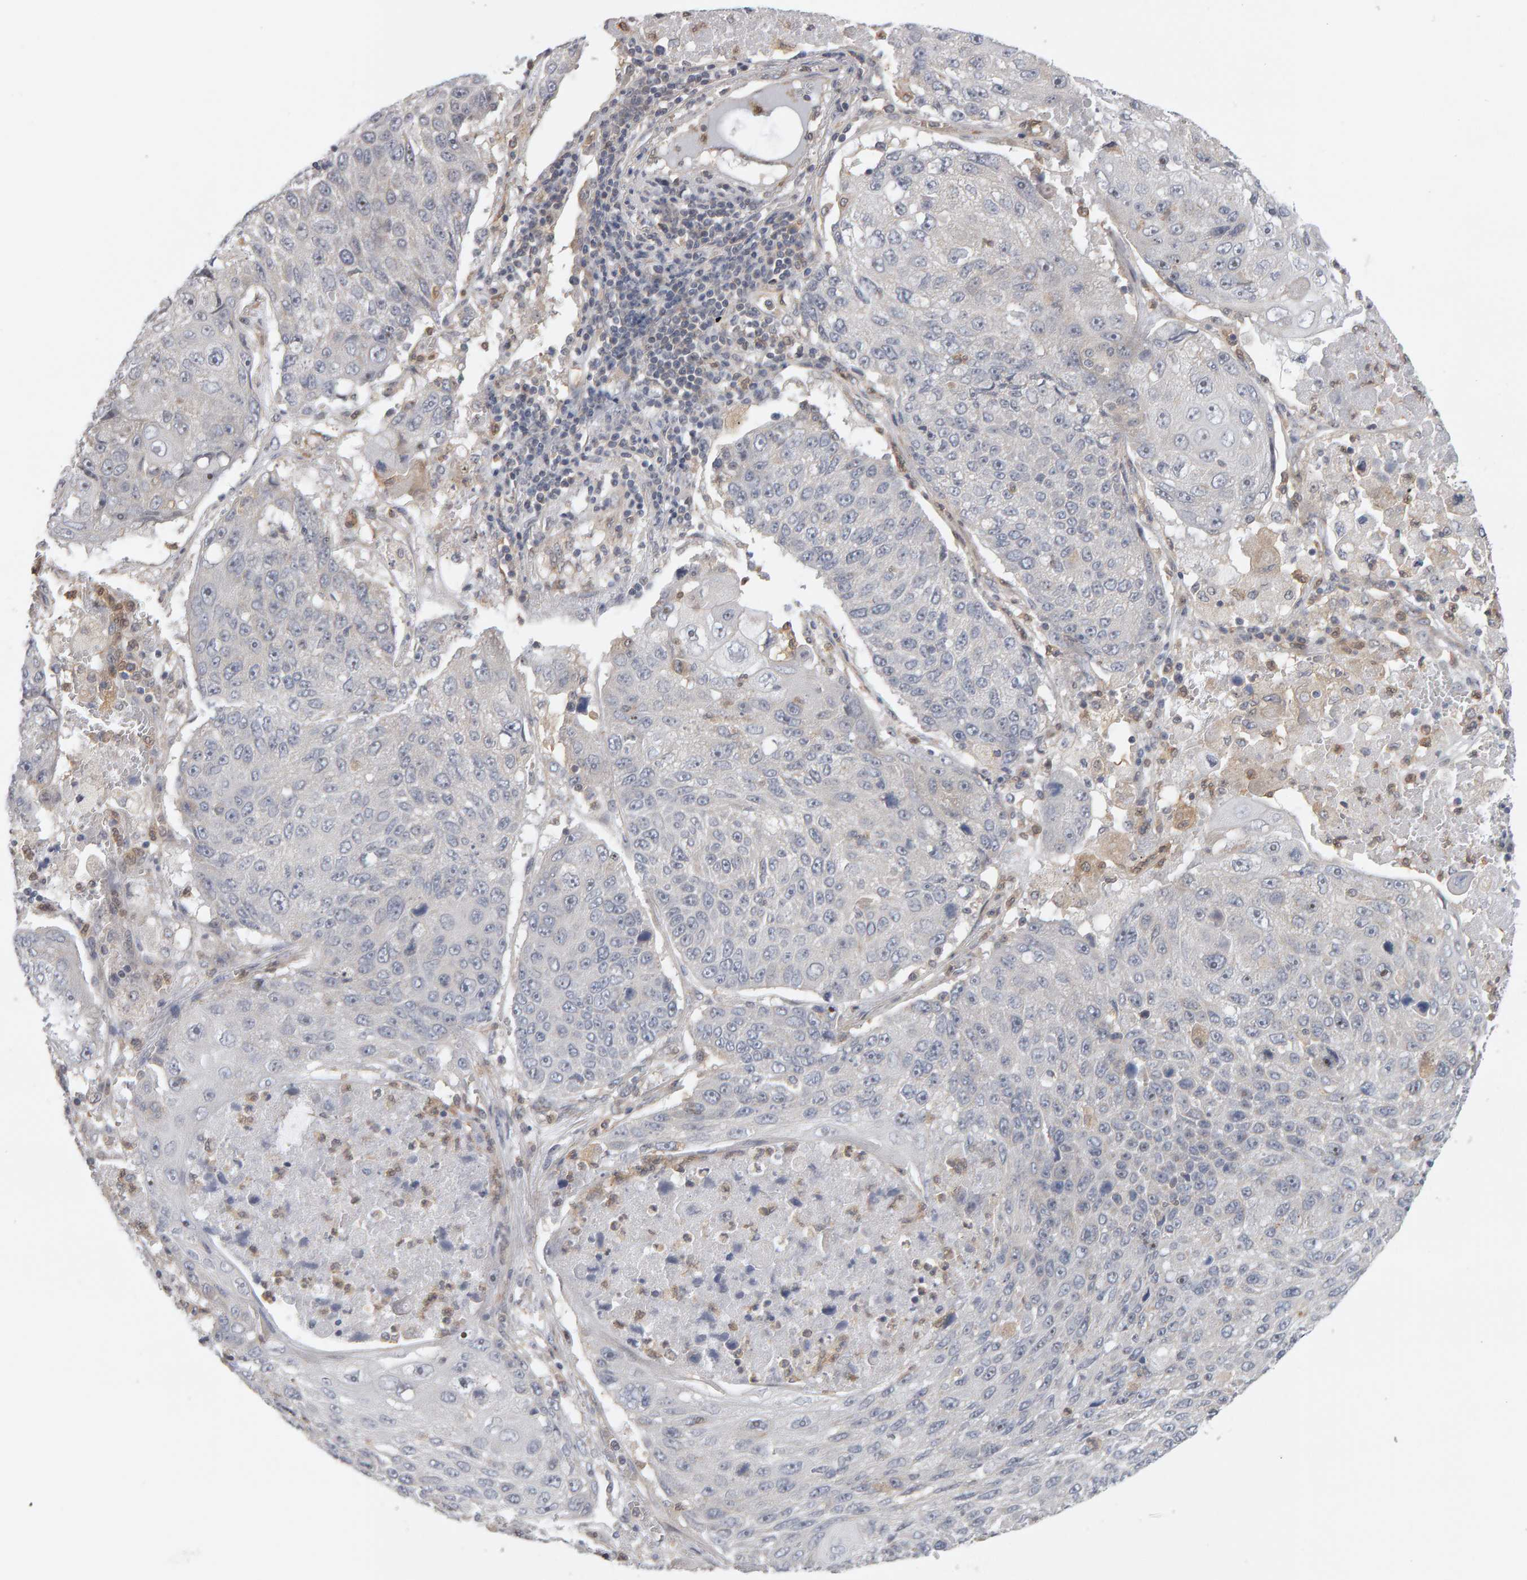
{"staining": {"intensity": "negative", "quantity": "none", "location": "none"}, "tissue": "lung cancer", "cell_type": "Tumor cells", "image_type": "cancer", "snomed": [{"axis": "morphology", "description": "Squamous cell carcinoma, NOS"}, {"axis": "topography", "description": "Lung"}], "caption": "A high-resolution image shows immunohistochemistry (IHC) staining of lung cancer (squamous cell carcinoma), which displays no significant expression in tumor cells.", "gene": "MSRA", "patient": {"sex": "male", "age": 61}}